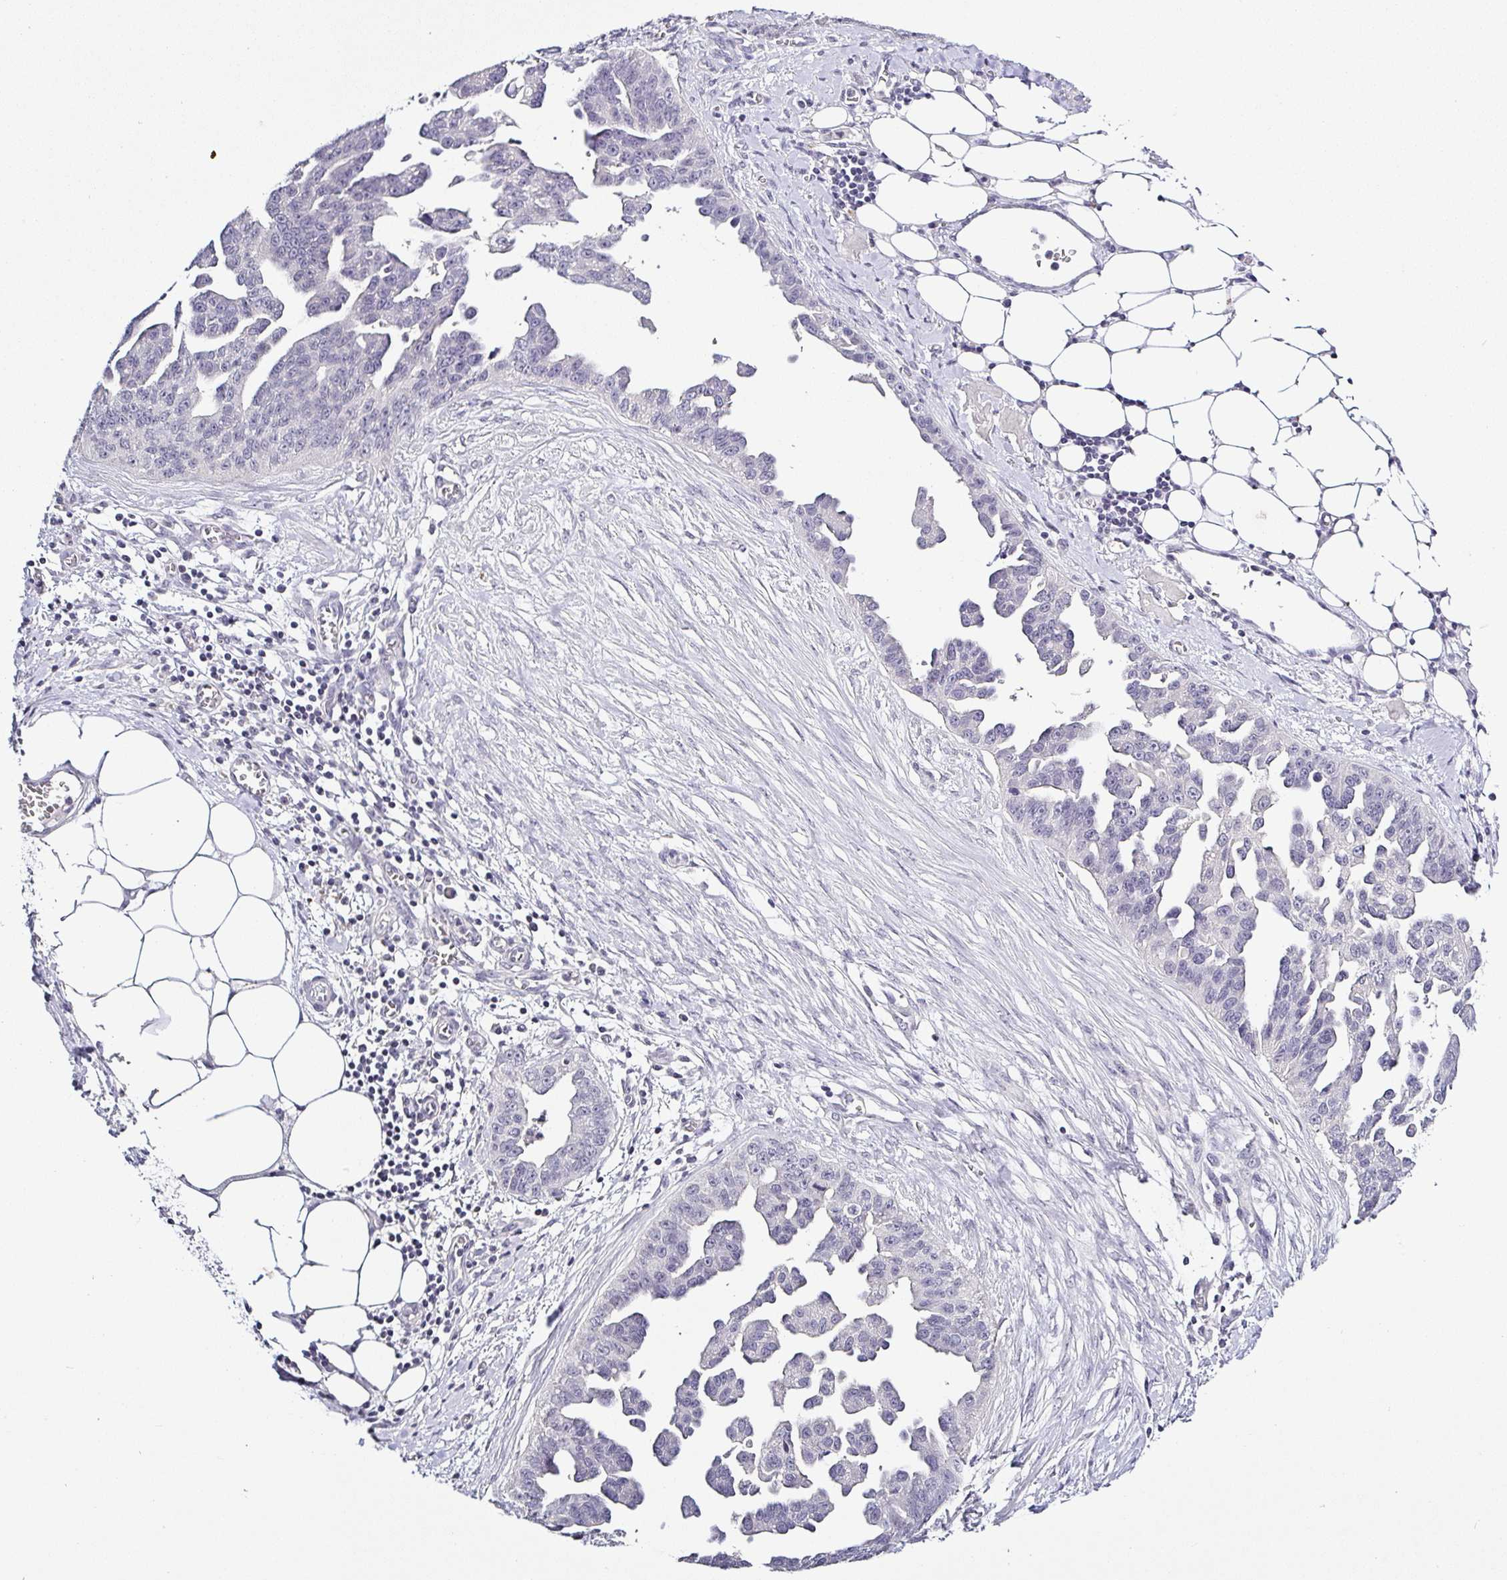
{"staining": {"intensity": "negative", "quantity": "none", "location": "none"}, "tissue": "ovarian cancer", "cell_type": "Tumor cells", "image_type": "cancer", "snomed": [{"axis": "morphology", "description": "Cystadenocarcinoma, serous, NOS"}, {"axis": "topography", "description": "Ovary"}], "caption": "There is no significant positivity in tumor cells of ovarian serous cystadenocarcinoma. (DAB (3,3'-diaminobenzidine) immunohistochemistry (IHC) with hematoxylin counter stain).", "gene": "SERPINB3", "patient": {"sex": "female", "age": 75}}